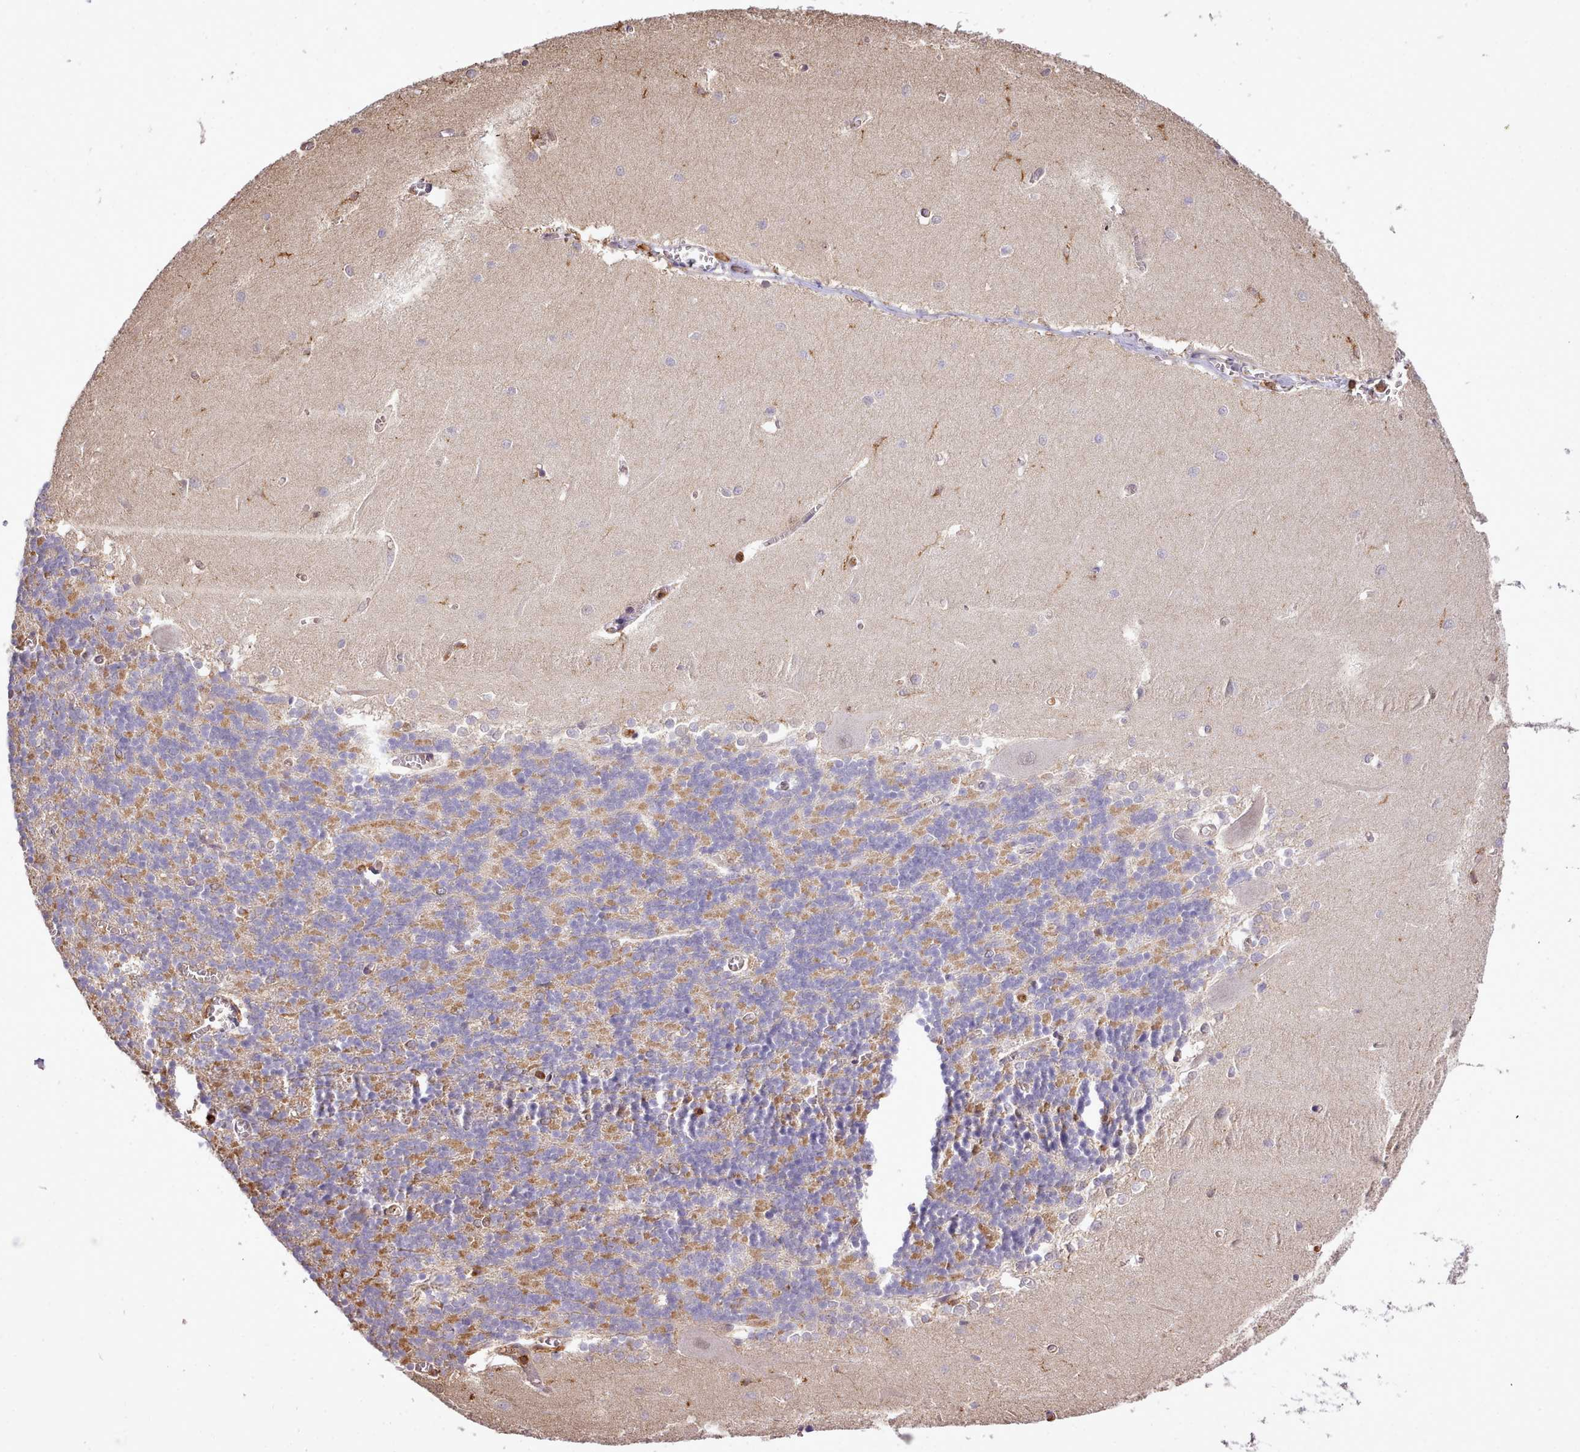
{"staining": {"intensity": "moderate", "quantity": "25%-75%", "location": "cytoplasmic/membranous"}, "tissue": "cerebellum", "cell_type": "Cells in granular layer", "image_type": "normal", "snomed": [{"axis": "morphology", "description": "Normal tissue, NOS"}, {"axis": "topography", "description": "Cerebellum"}], "caption": "Cerebellum stained with DAB immunohistochemistry displays medium levels of moderate cytoplasmic/membranous expression in about 25%-75% of cells in granular layer.", "gene": "CAPZA1", "patient": {"sex": "male", "age": 37}}